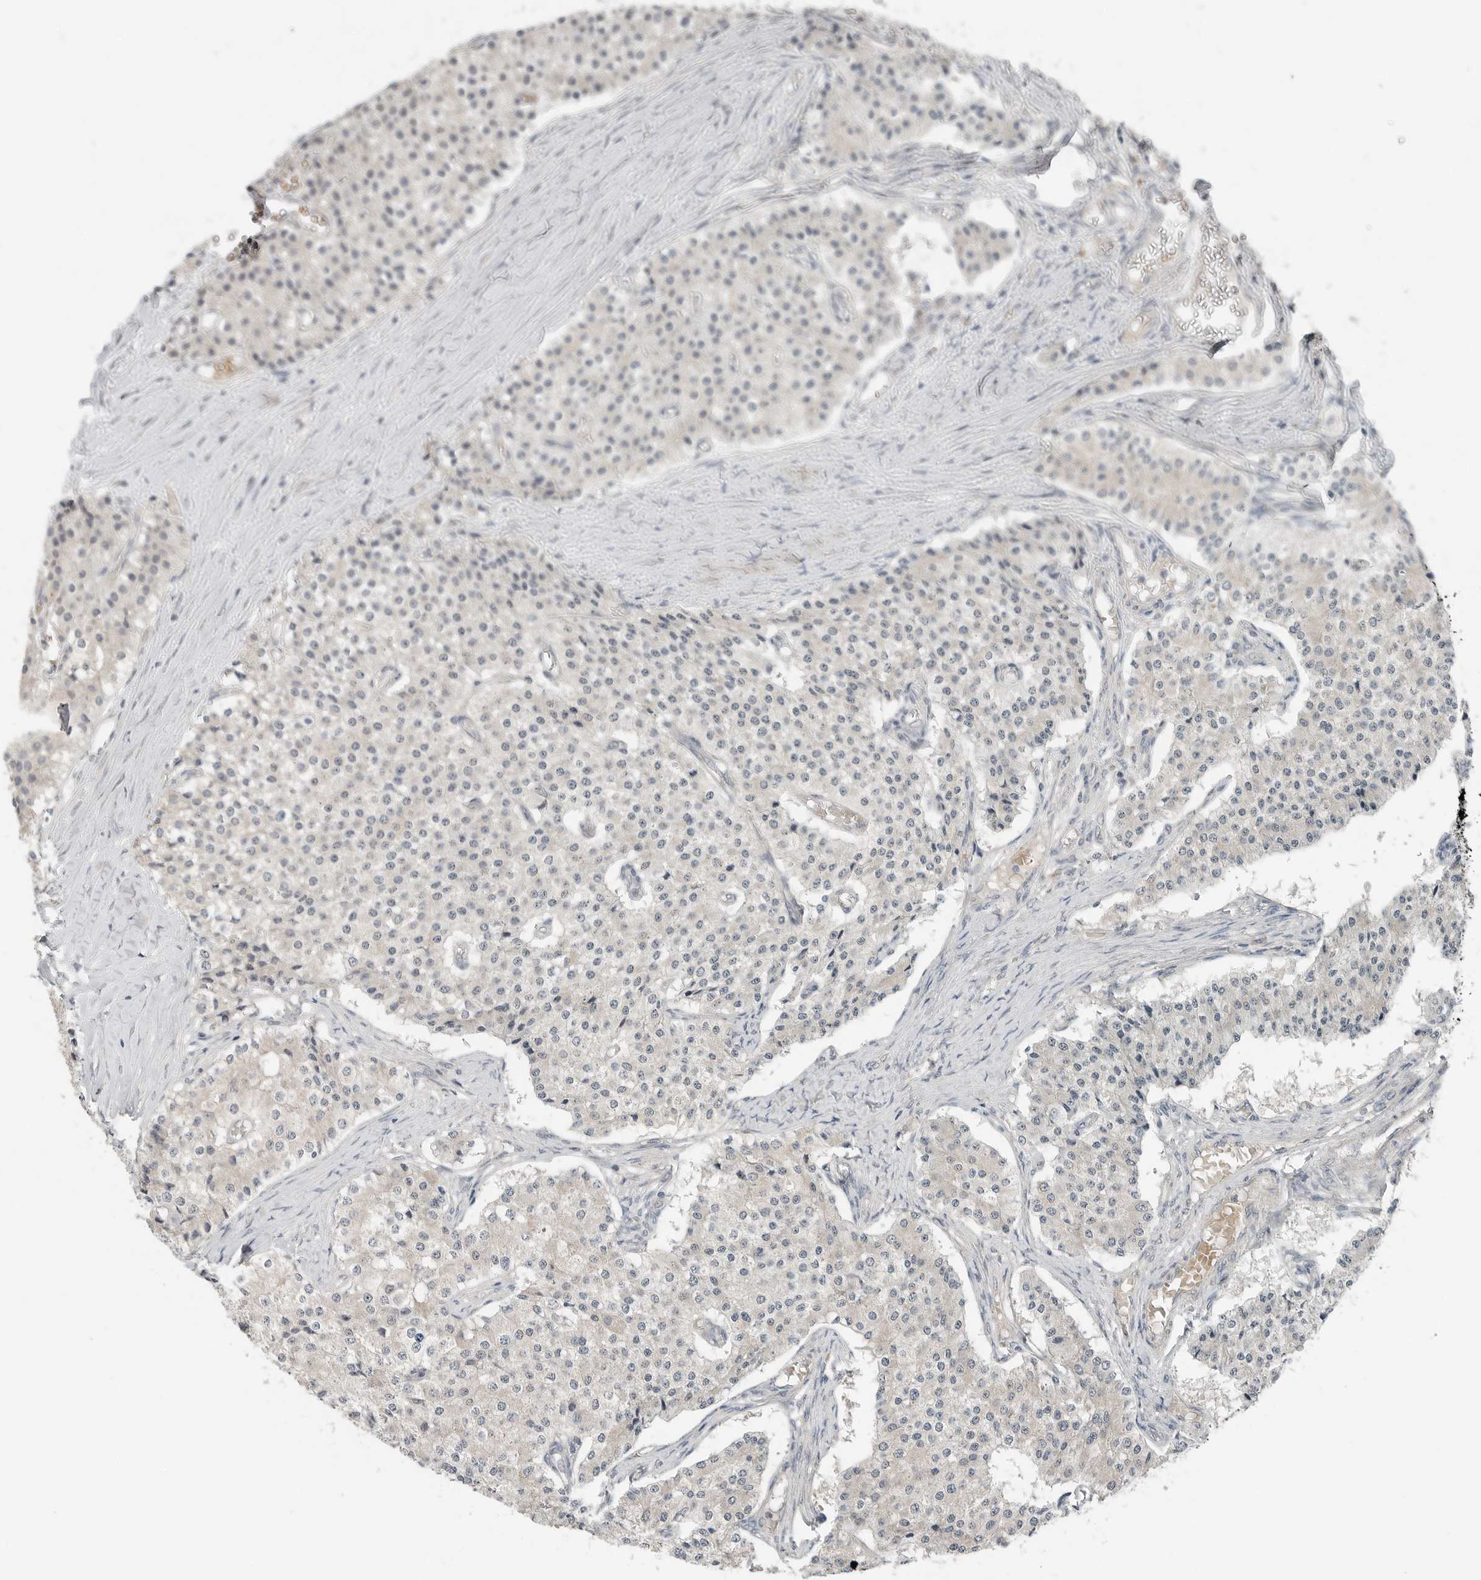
{"staining": {"intensity": "negative", "quantity": "none", "location": "none"}, "tissue": "carcinoid", "cell_type": "Tumor cells", "image_type": "cancer", "snomed": [{"axis": "morphology", "description": "Carcinoid, malignant, NOS"}, {"axis": "topography", "description": "Colon"}], "caption": "Immunohistochemistry histopathology image of neoplastic tissue: carcinoid stained with DAB (3,3'-diaminobenzidine) reveals no significant protein positivity in tumor cells. Brightfield microscopy of IHC stained with DAB (brown) and hematoxylin (blue), captured at high magnification.", "gene": "FCRLB", "patient": {"sex": "female", "age": 52}}